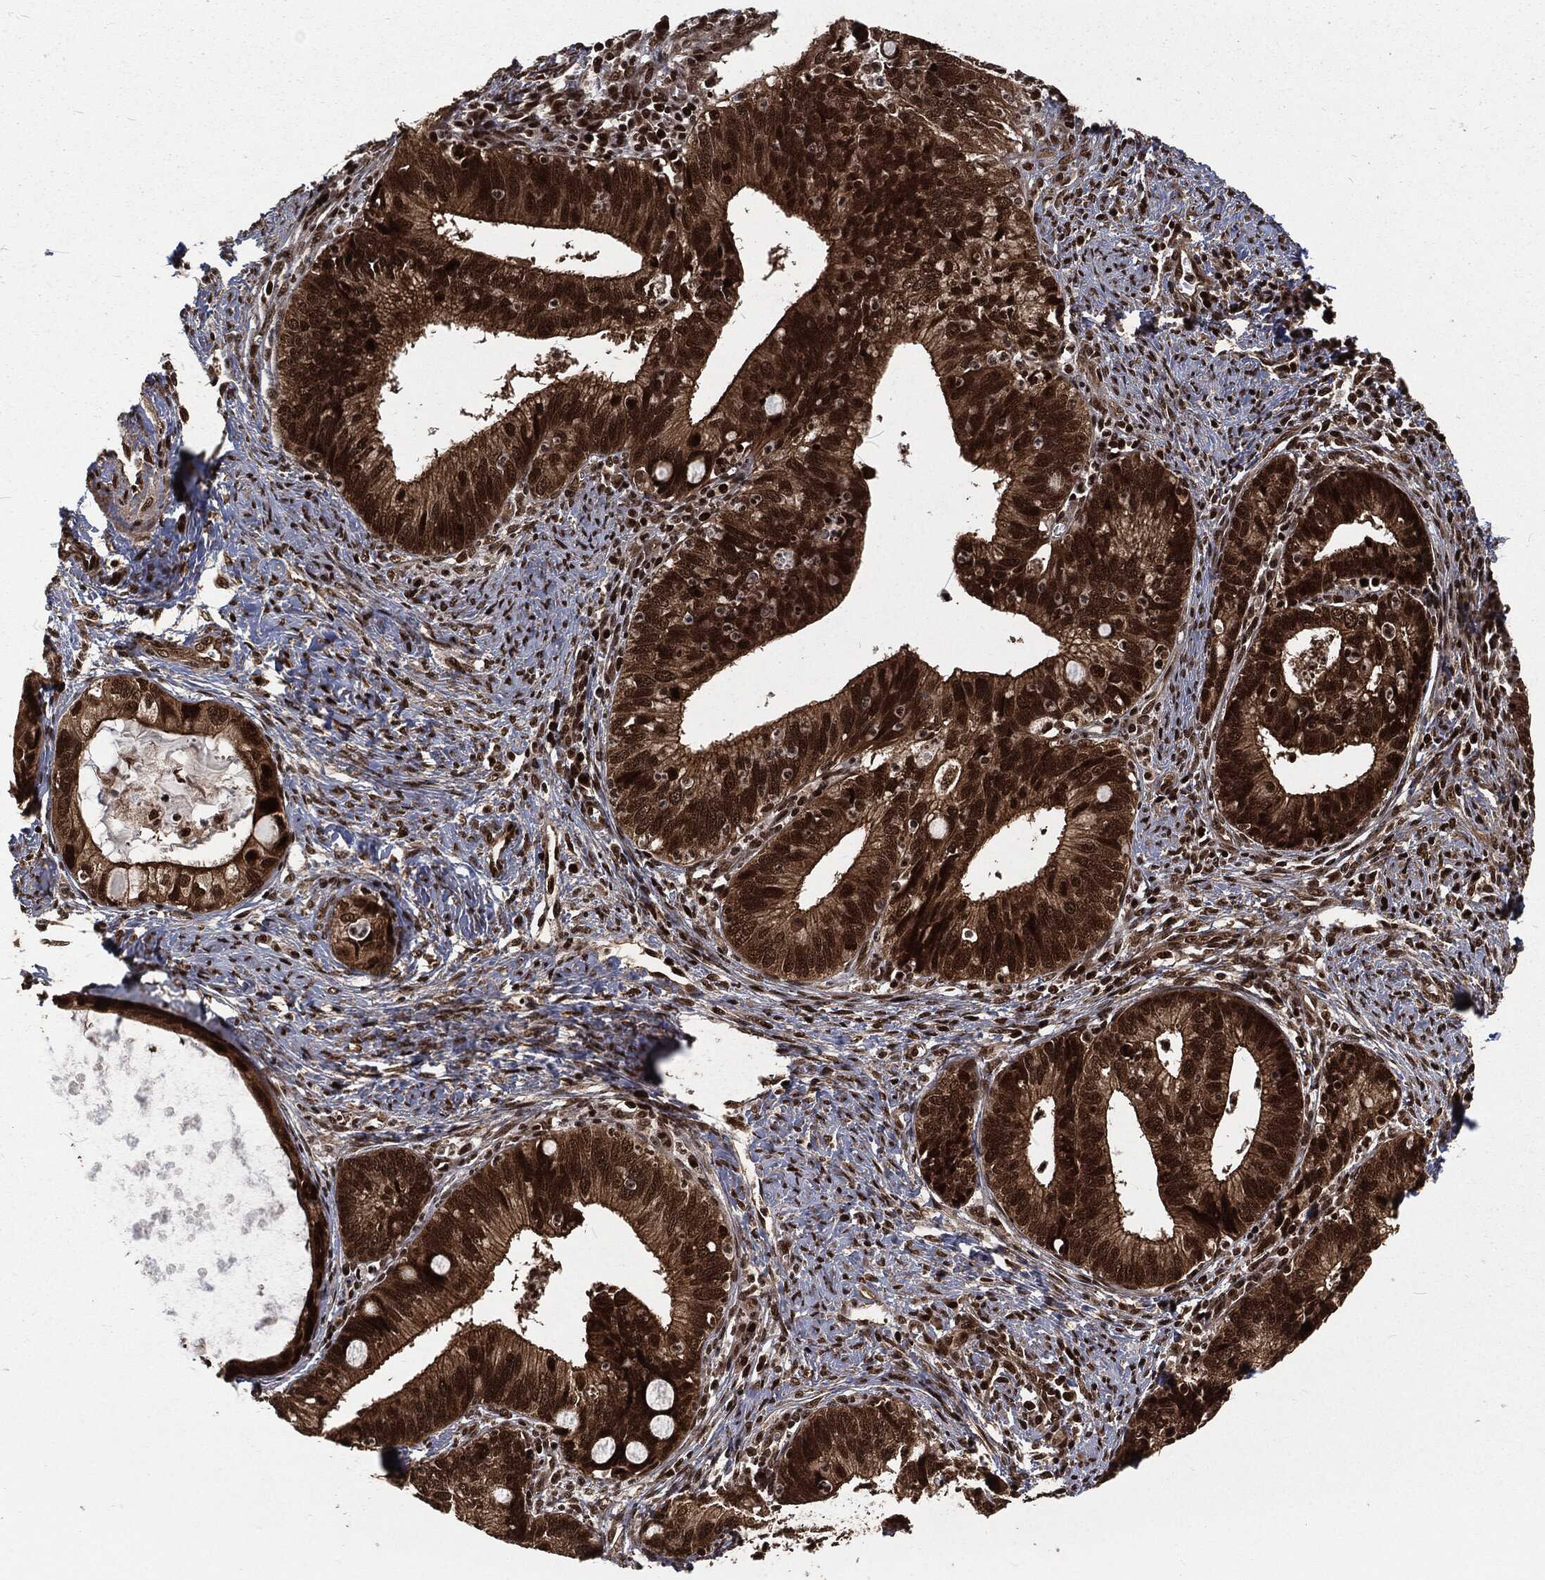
{"staining": {"intensity": "strong", "quantity": ">75%", "location": "nuclear"}, "tissue": "cervical cancer", "cell_type": "Tumor cells", "image_type": "cancer", "snomed": [{"axis": "morphology", "description": "Adenocarcinoma, NOS"}, {"axis": "topography", "description": "Cervix"}], "caption": "Immunohistochemistry of human cervical adenocarcinoma displays high levels of strong nuclear staining in approximately >75% of tumor cells. The staining was performed using DAB (3,3'-diaminobenzidine) to visualize the protein expression in brown, while the nuclei were stained in blue with hematoxylin (Magnification: 20x).", "gene": "NGRN", "patient": {"sex": "female", "age": 42}}